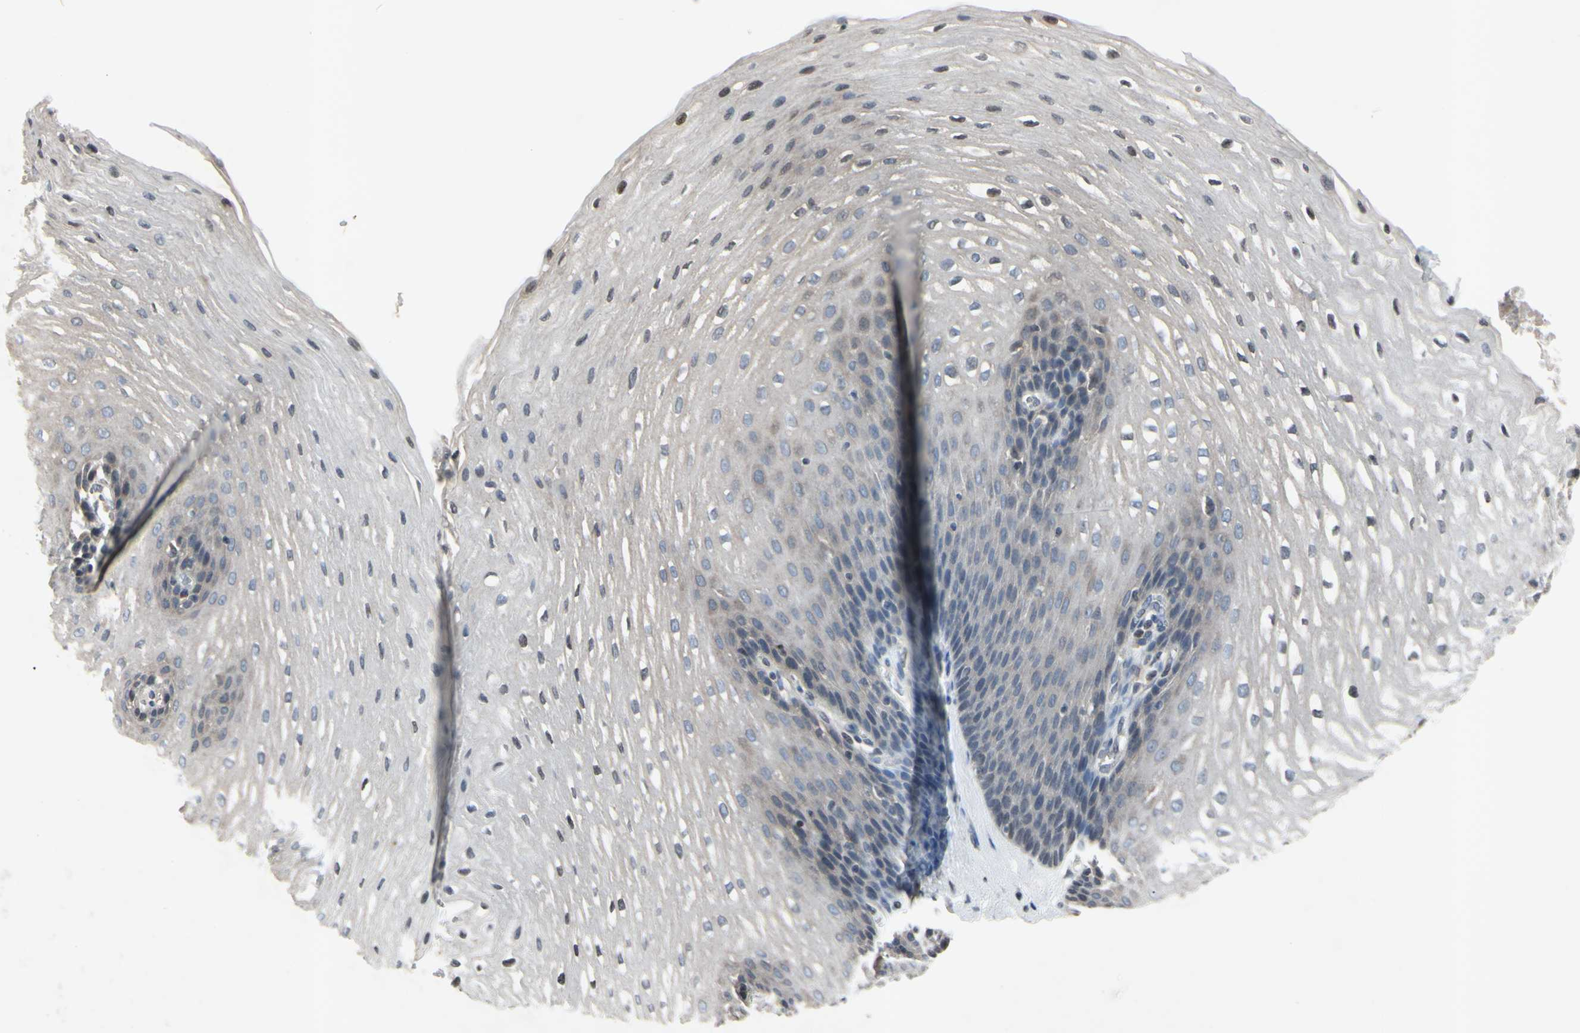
{"staining": {"intensity": "weak", "quantity": "<25%", "location": "cytoplasmic/membranous"}, "tissue": "esophagus", "cell_type": "Squamous epithelial cells", "image_type": "normal", "snomed": [{"axis": "morphology", "description": "Normal tissue, NOS"}, {"axis": "topography", "description": "Esophagus"}], "caption": "Immunohistochemistry (IHC) photomicrograph of normal esophagus: esophagus stained with DAB exhibits no significant protein positivity in squamous epithelial cells. (IHC, brightfield microscopy, high magnification).", "gene": "ARG1", "patient": {"sex": "male", "age": 48}}